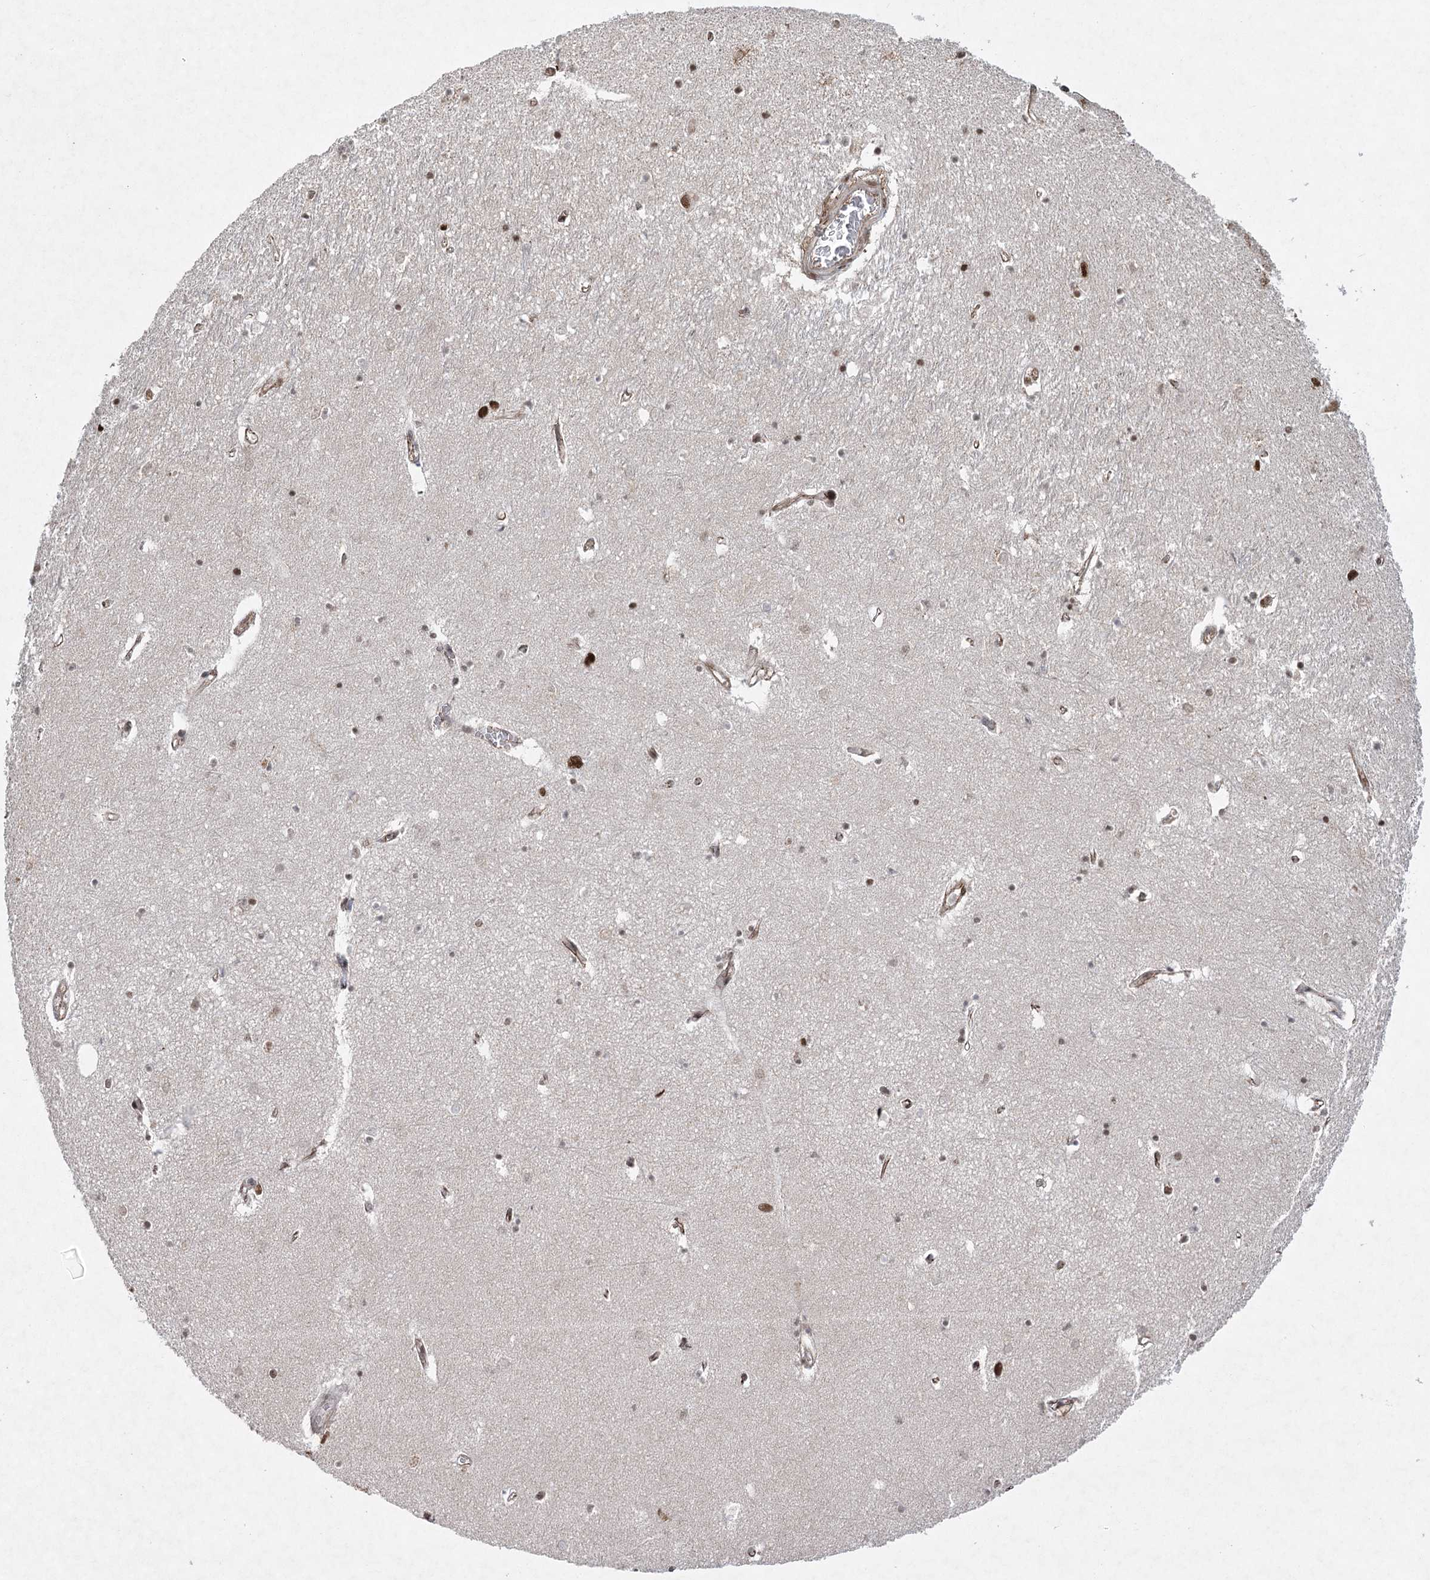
{"staining": {"intensity": "moderate", "quantity": "25%-75%", "location": "nuclear"}, "tissue": "hippocampus", "cell_type": "Glial cells", "image_type": "normal", "snomed": [{"axis": "morphology", "description": "Normal tissue, NOS"}, {"axis": "topography", "description": "Hippocampus"}], "caption": "High-power microscopy captured an IHC histopathology image of unremarkable hippocampus, revealing moderate nuclear positivity in about 25%-75% of glial cells. (DAB IHC, brown staining for protein, blue staining for nuclei).", "gene": "ZCCHC8", "patient": {"sex": "female", "age": 64}}